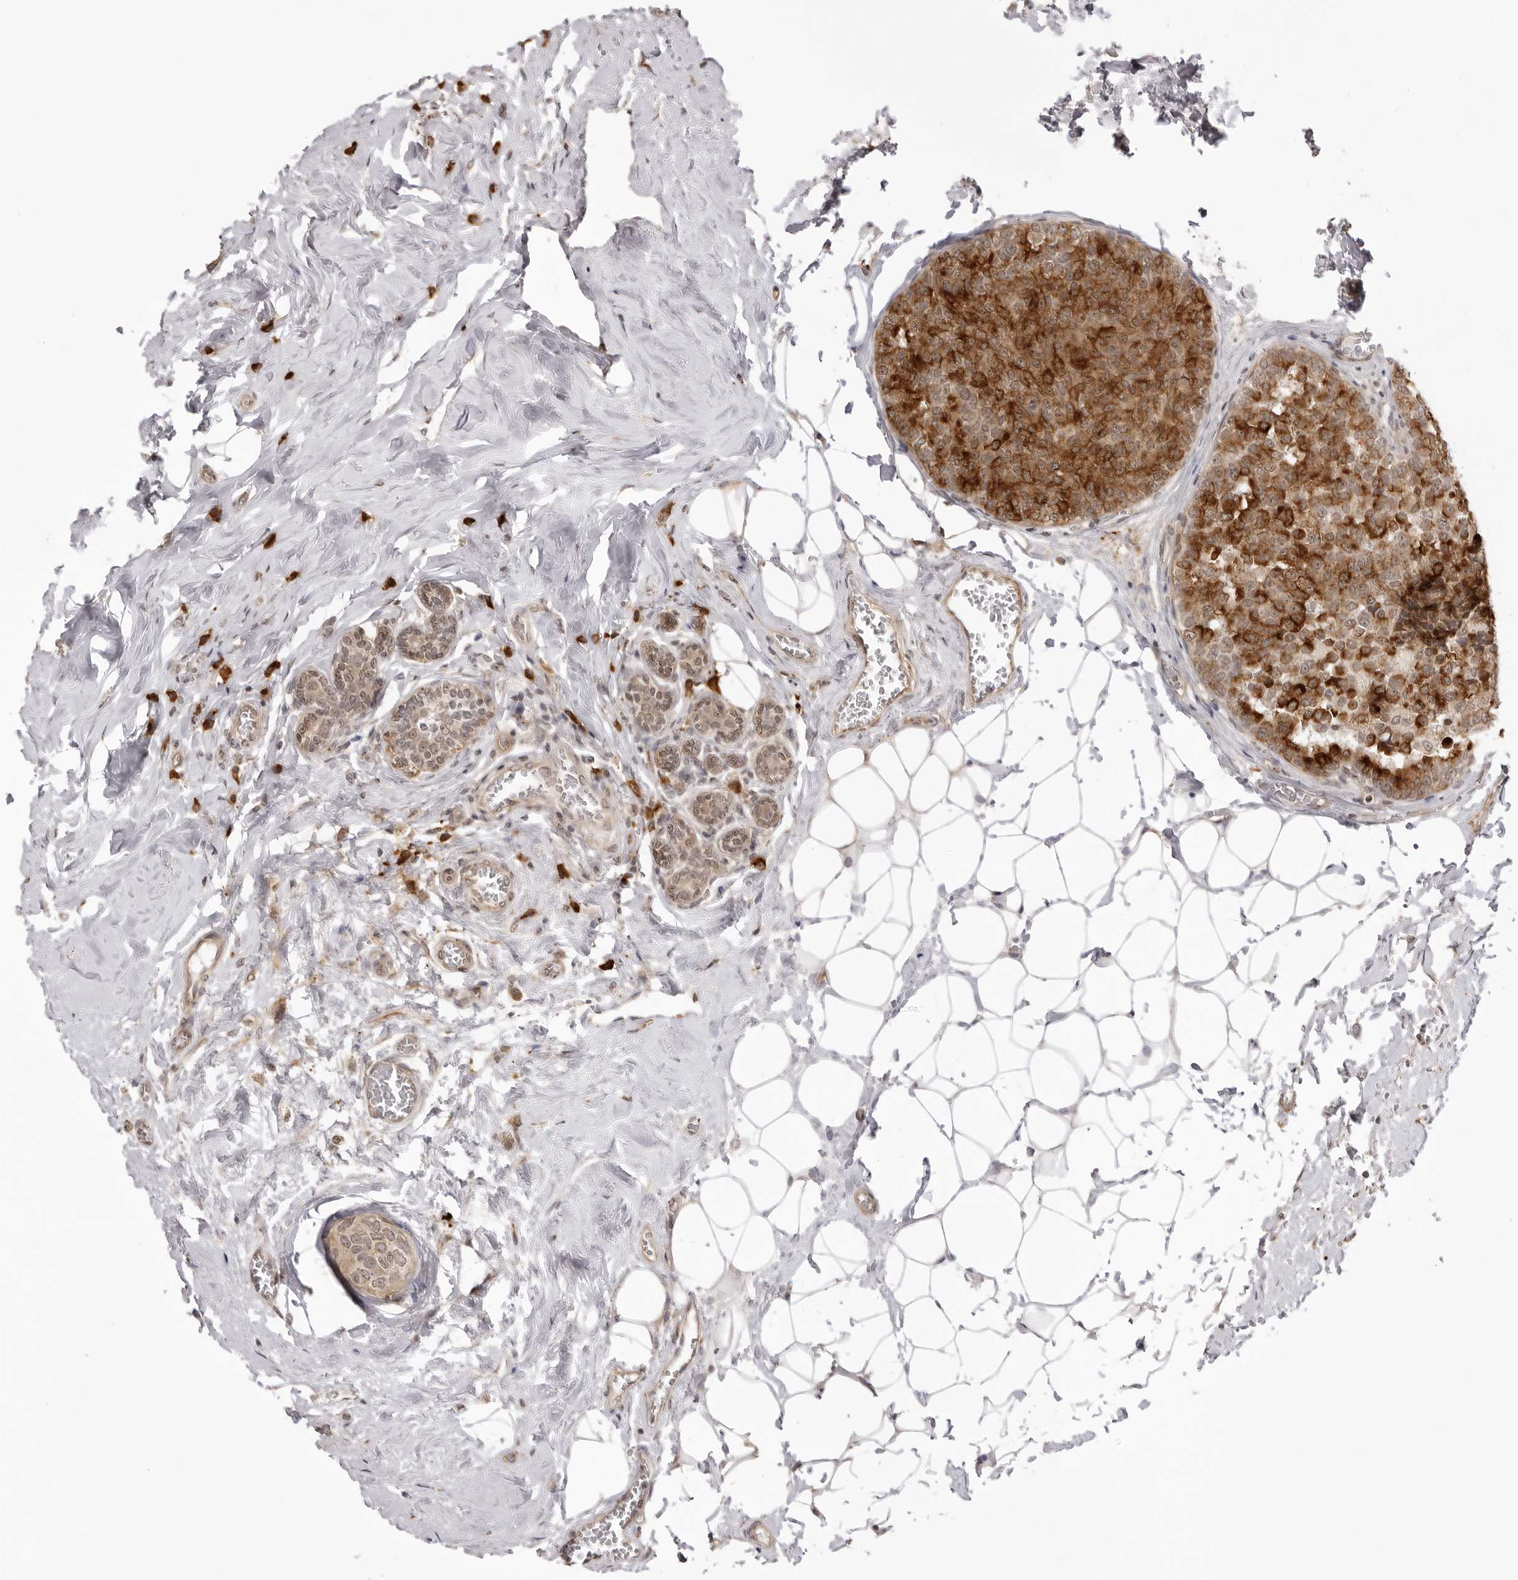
{"staining": {"intensity": "strong", "quantity": "25%-75%", "location": "cytoplasmic/membranous"}, "tissue": "breast cancer", "cell_type": "Tumor cells", "image_type": "cancer", "snomed": [{"axis": "morphology", "description": "Normal tissue, NOS"}, {"axis": "morphology", "description": "Duct carcinoma"}, {"axis": "topography", "description": "Breast"}], "caption": "Brown immunohistochemical staining in breast cancer reveals strong cytoplasmic/membranous expression in approximately 25%-75% of tumor cells. The protein of interest is stained brown, and the nuclei are stained in blue (DAB IHC with brightfield microscopy, high magnification).", "gene": "ZC3H11A", "patient": {"sex": "female", "age": 43}}